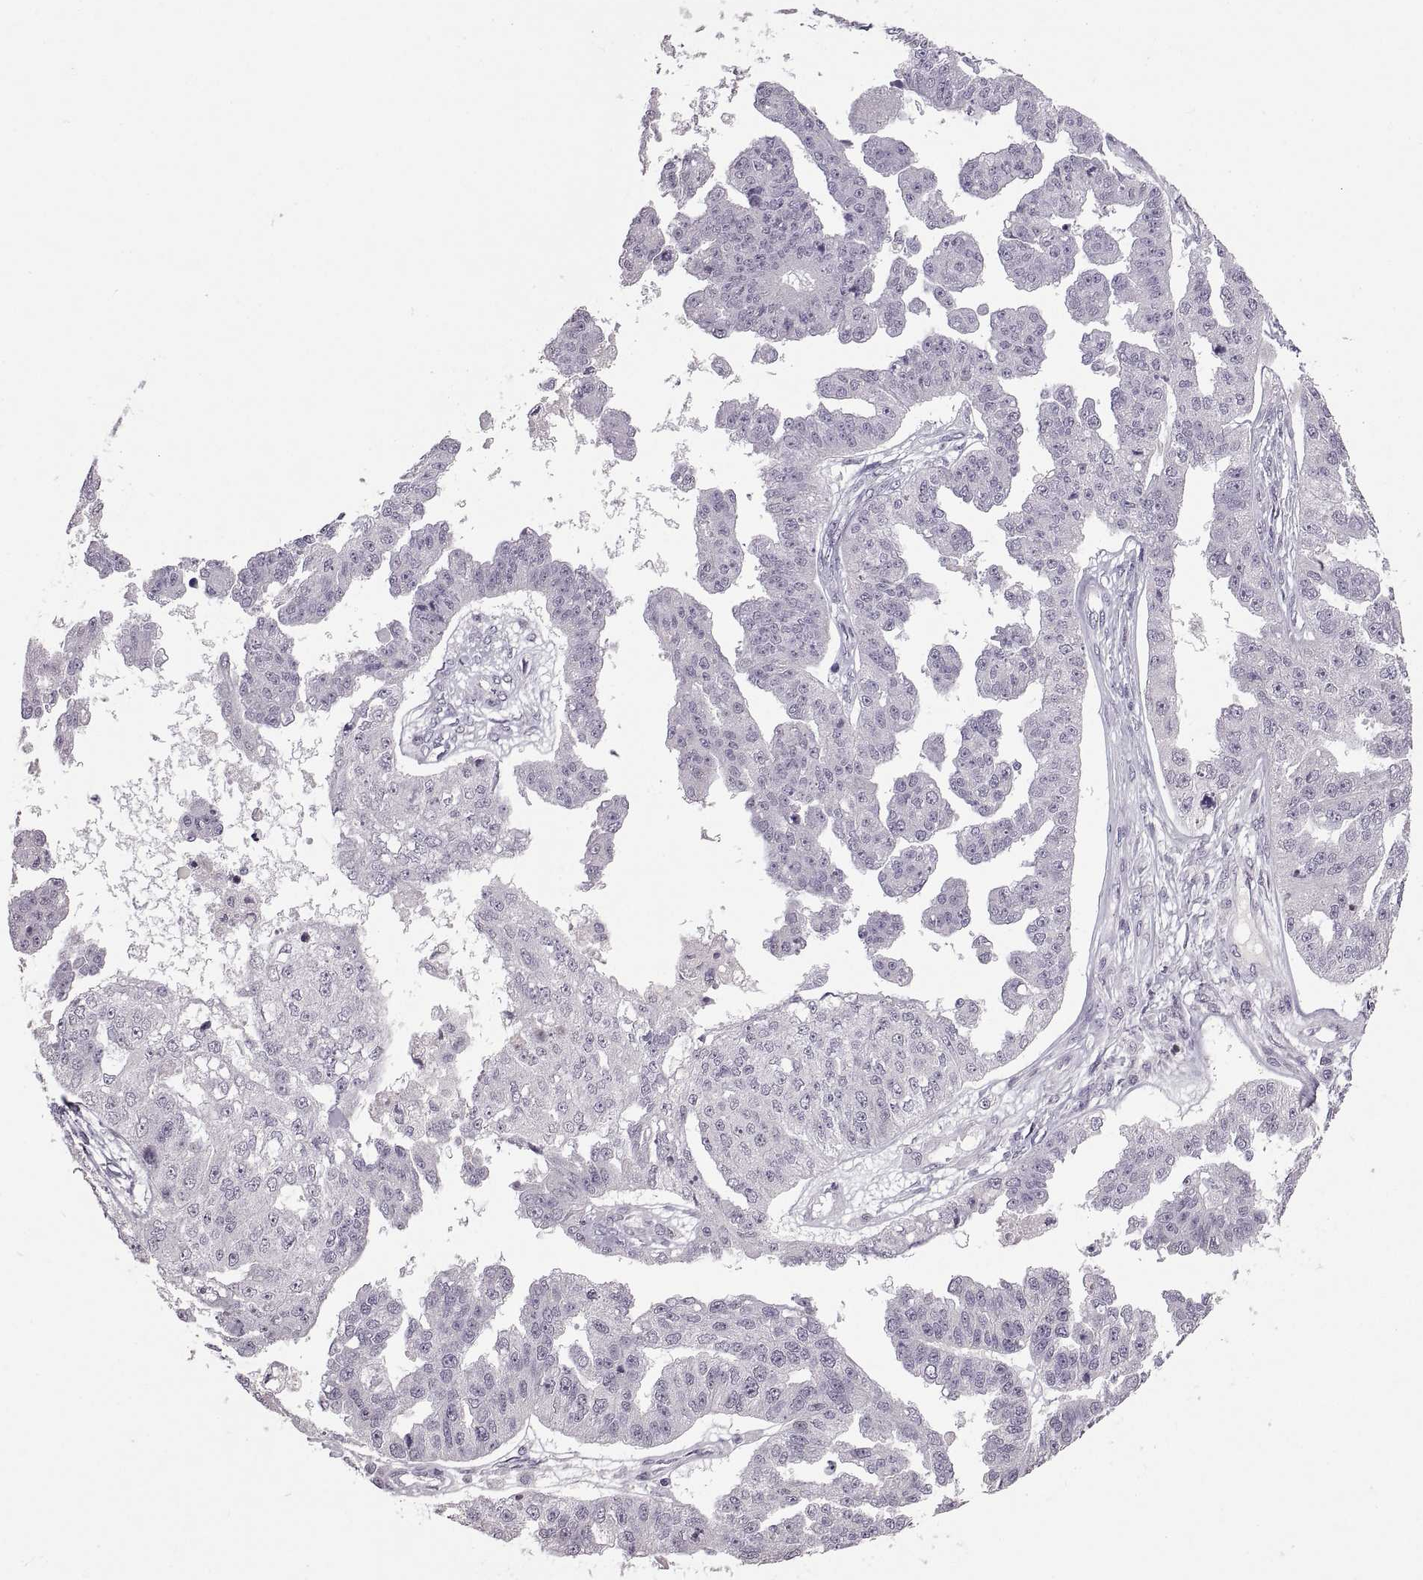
{"staining": {"intensity": "negative", "quantity": "none", "location": "none"}, "tissue": "ovarian cancer", "cell_type": "Tumor cells", "image_type": "cancer", "snomed": [{"axis": "morphology", "description": "Cystadenocarcinoma, serous, NOS"}, {"axis": "topography", "description": "Ovary"}], "caption": "A high-resolution micrograph shows immunohistochemistry (IHC) staining of ovarian cancer, which demonstrates no significant expression in tumor cells.", "gene": "NEK2", "patient": {"sex": "female", "age": 58}}